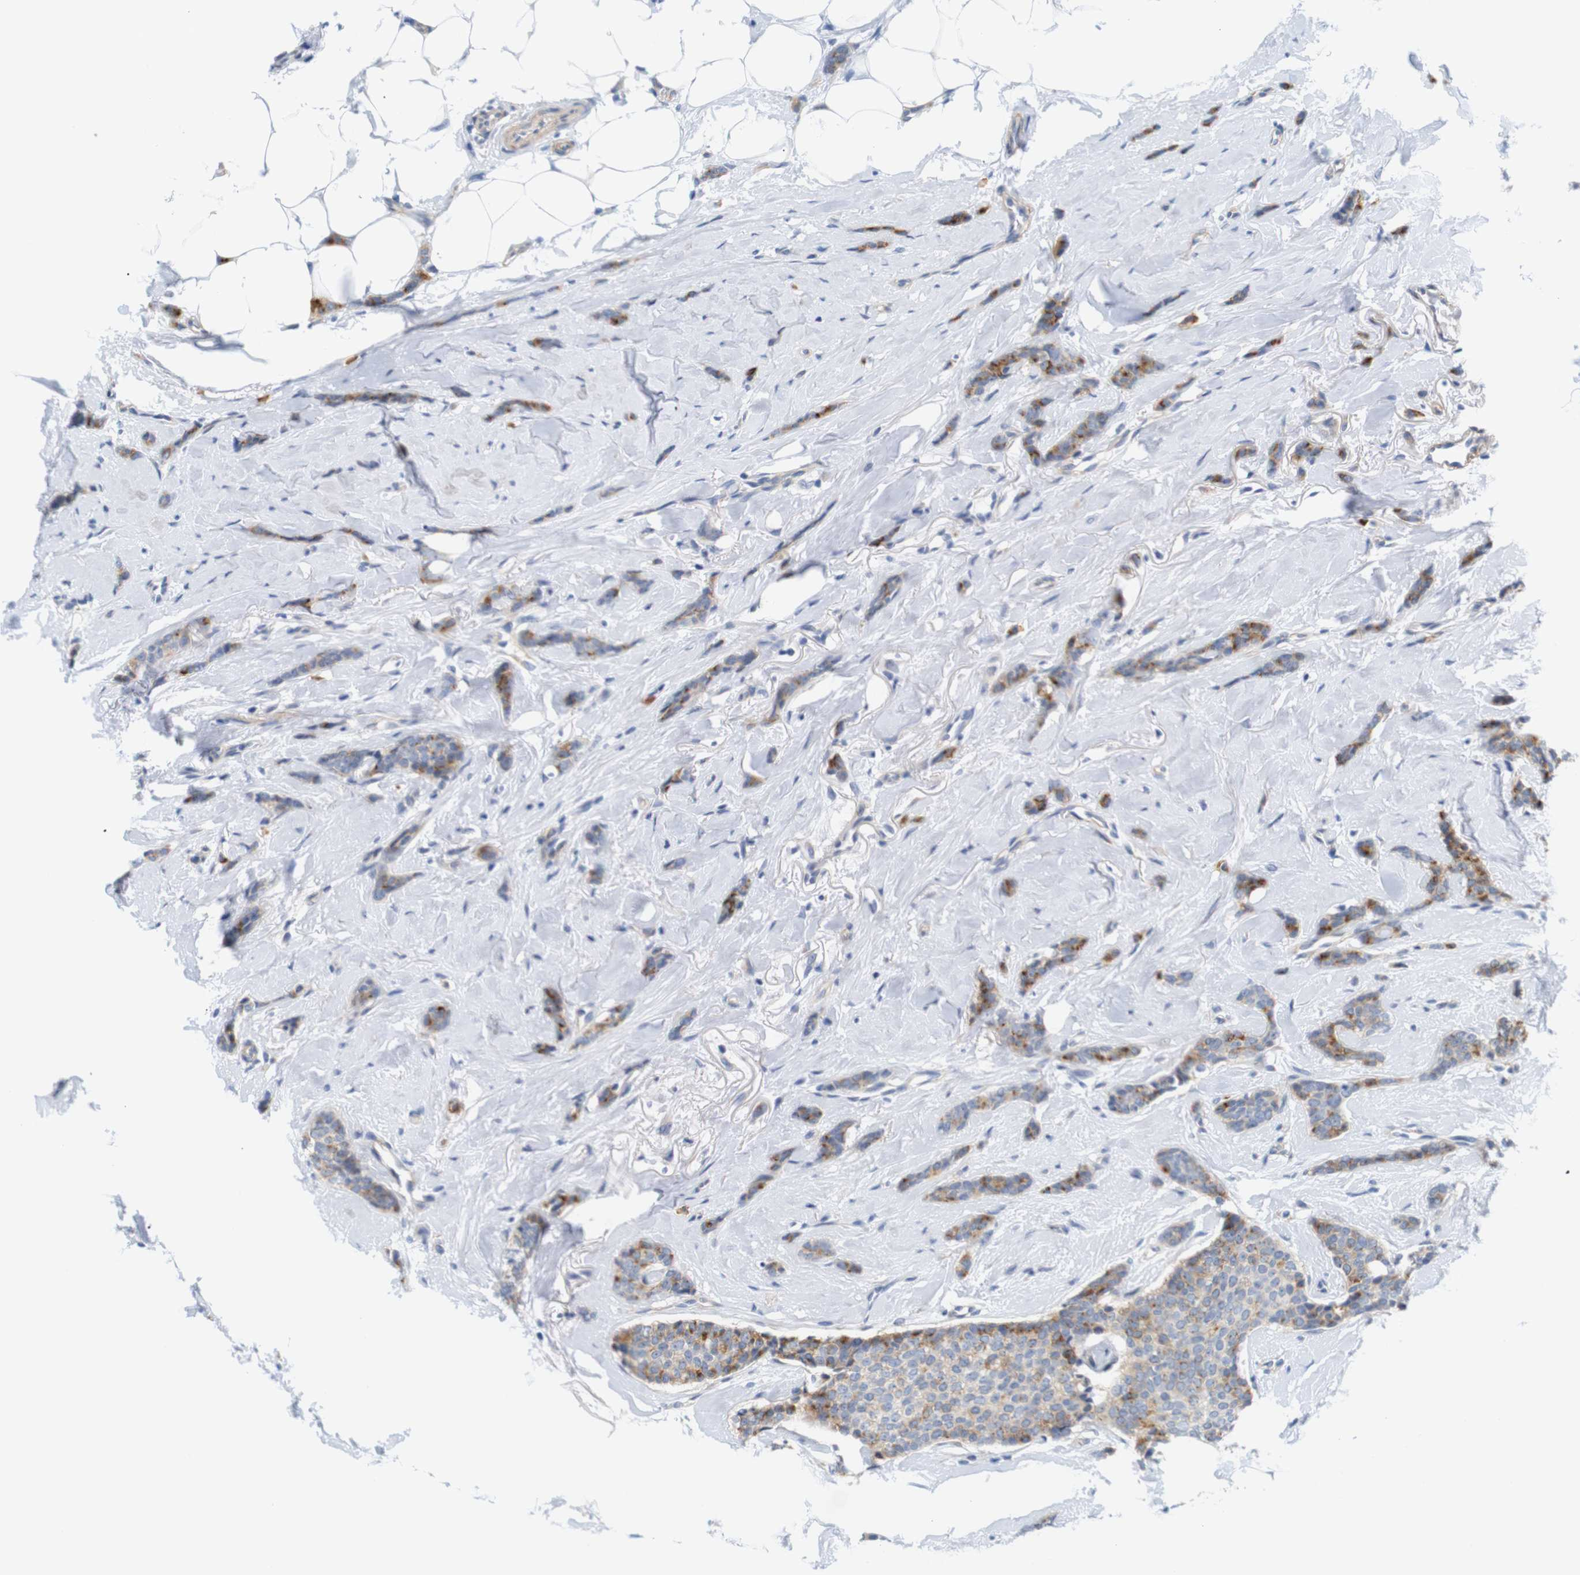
{"staining": {"intensity": "moderate", "quantity": "25%-75%", "location": "cytoplasmic/membranous"}, "tissue": "breast cancer", "cell_type": "Tumor cells", "image_type": "cancer", "snomed": [{"axis": "morphology", "description": "Lobular carcinoma"}, {"axis": "topography", "description": "Skin"}, {"axis": "topography", "description": "Breast"}], "caption": "The photomicrograph shows immunohistochemical staining of lobular carcinoma (breast). There is moderate cytoplasmic/membranous expression is appreciated in approximately 25%-75% of tumor cells.", "gene": "STMN3", "patient": {"sex": "female", "age": 46}}